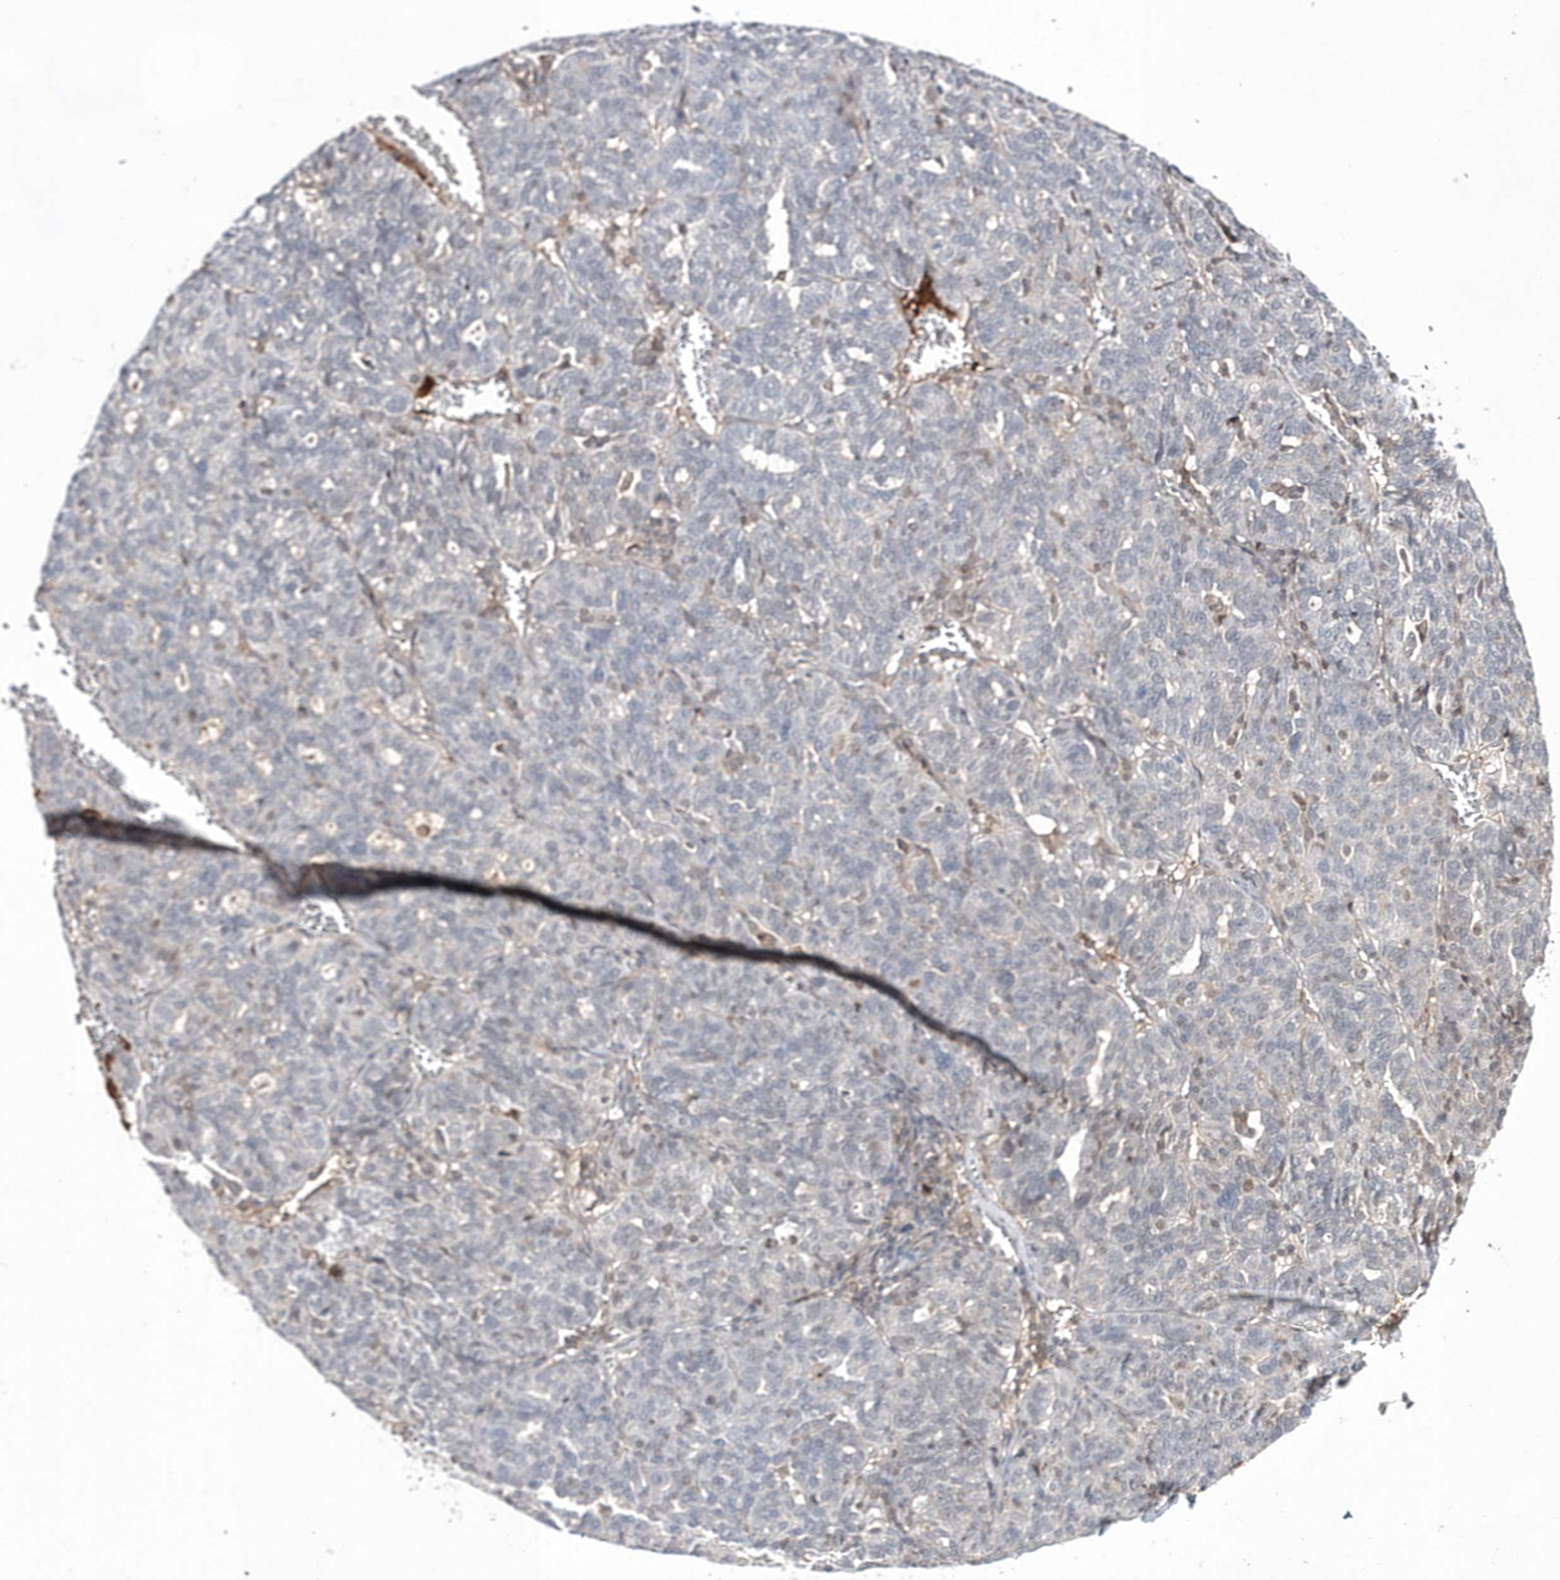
{"staining": {"intensity": "negative", "quantity": "none", "location": "none"}, "tissue": "ovarian cancer", "cell_type": "Tumor cells", "image_type": "cancer", "snomed": [{"axis": "morphology", "description": "Cystadenocarcinoma, serous, NOS"}, {"axis": "topography", "description": "Ovary"}], "caption": "Ovarian serous cystadenocarcinoma stained for a protein using immunohistochemistry demonstrates no positivity tumor cells.", "gene": "TMEM132B", "patient": {"sex": "female", "age": 59}}